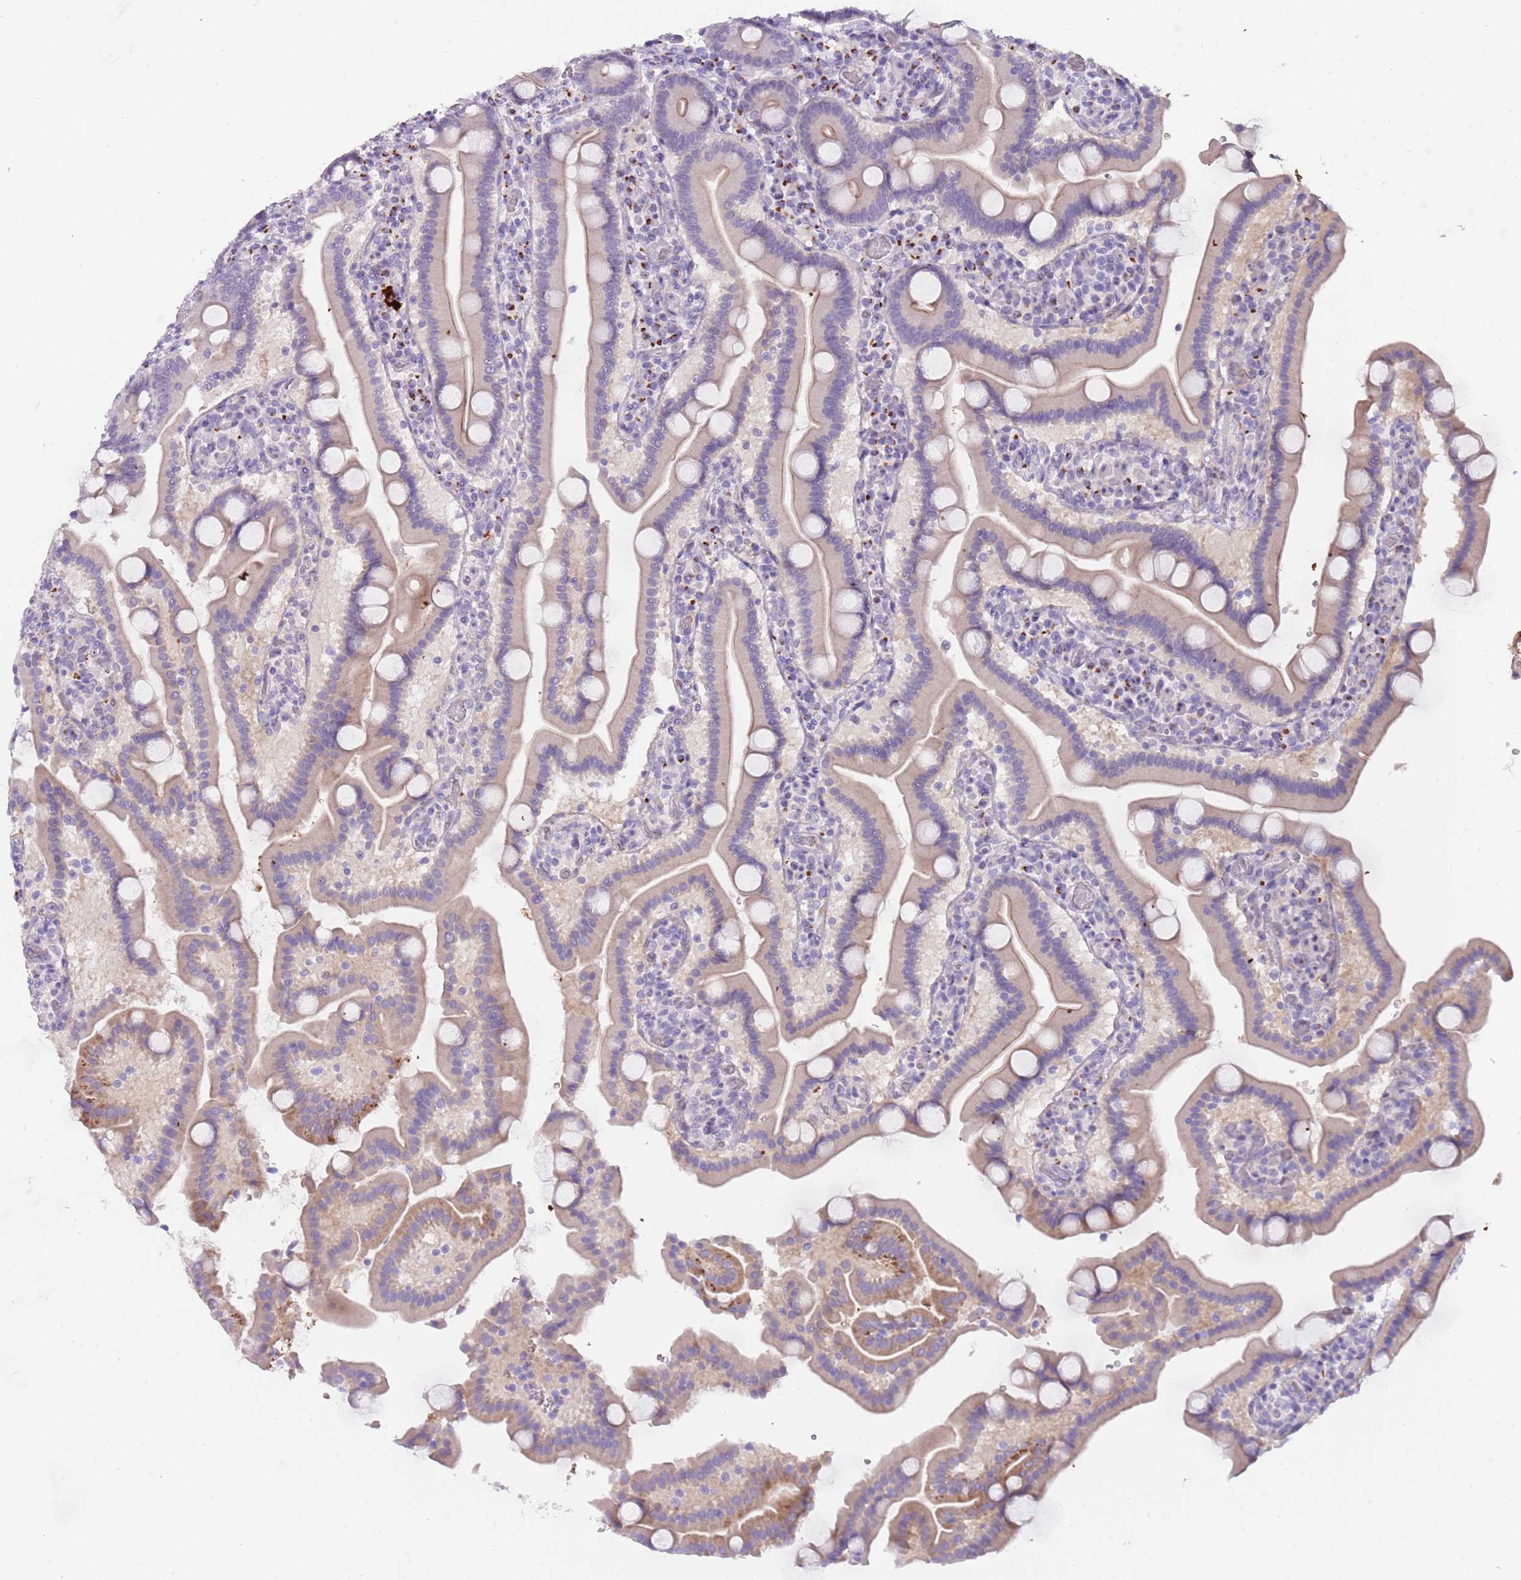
{"staining": {"intensity": "weak", "quantity": "25%-75%", "location": "cytoplasmic/membranous"}, "tissue": "duodenum", "cell_type": "Glandular cells", "image_type": "normal", "snomed": [{"axis": "morphology", "description": "Normal tissue, NOS"}, {"axis": "topography", "description": "Duodenum"}], "caption": "There is low levels of weak cytoplasmic/membranous expression in glandular cells of benign duodenum, as demonstrated by immunohistochemical staining (brown color).", "gene": "C2CD3", "patient": {"sex": "male", "age": 55}}